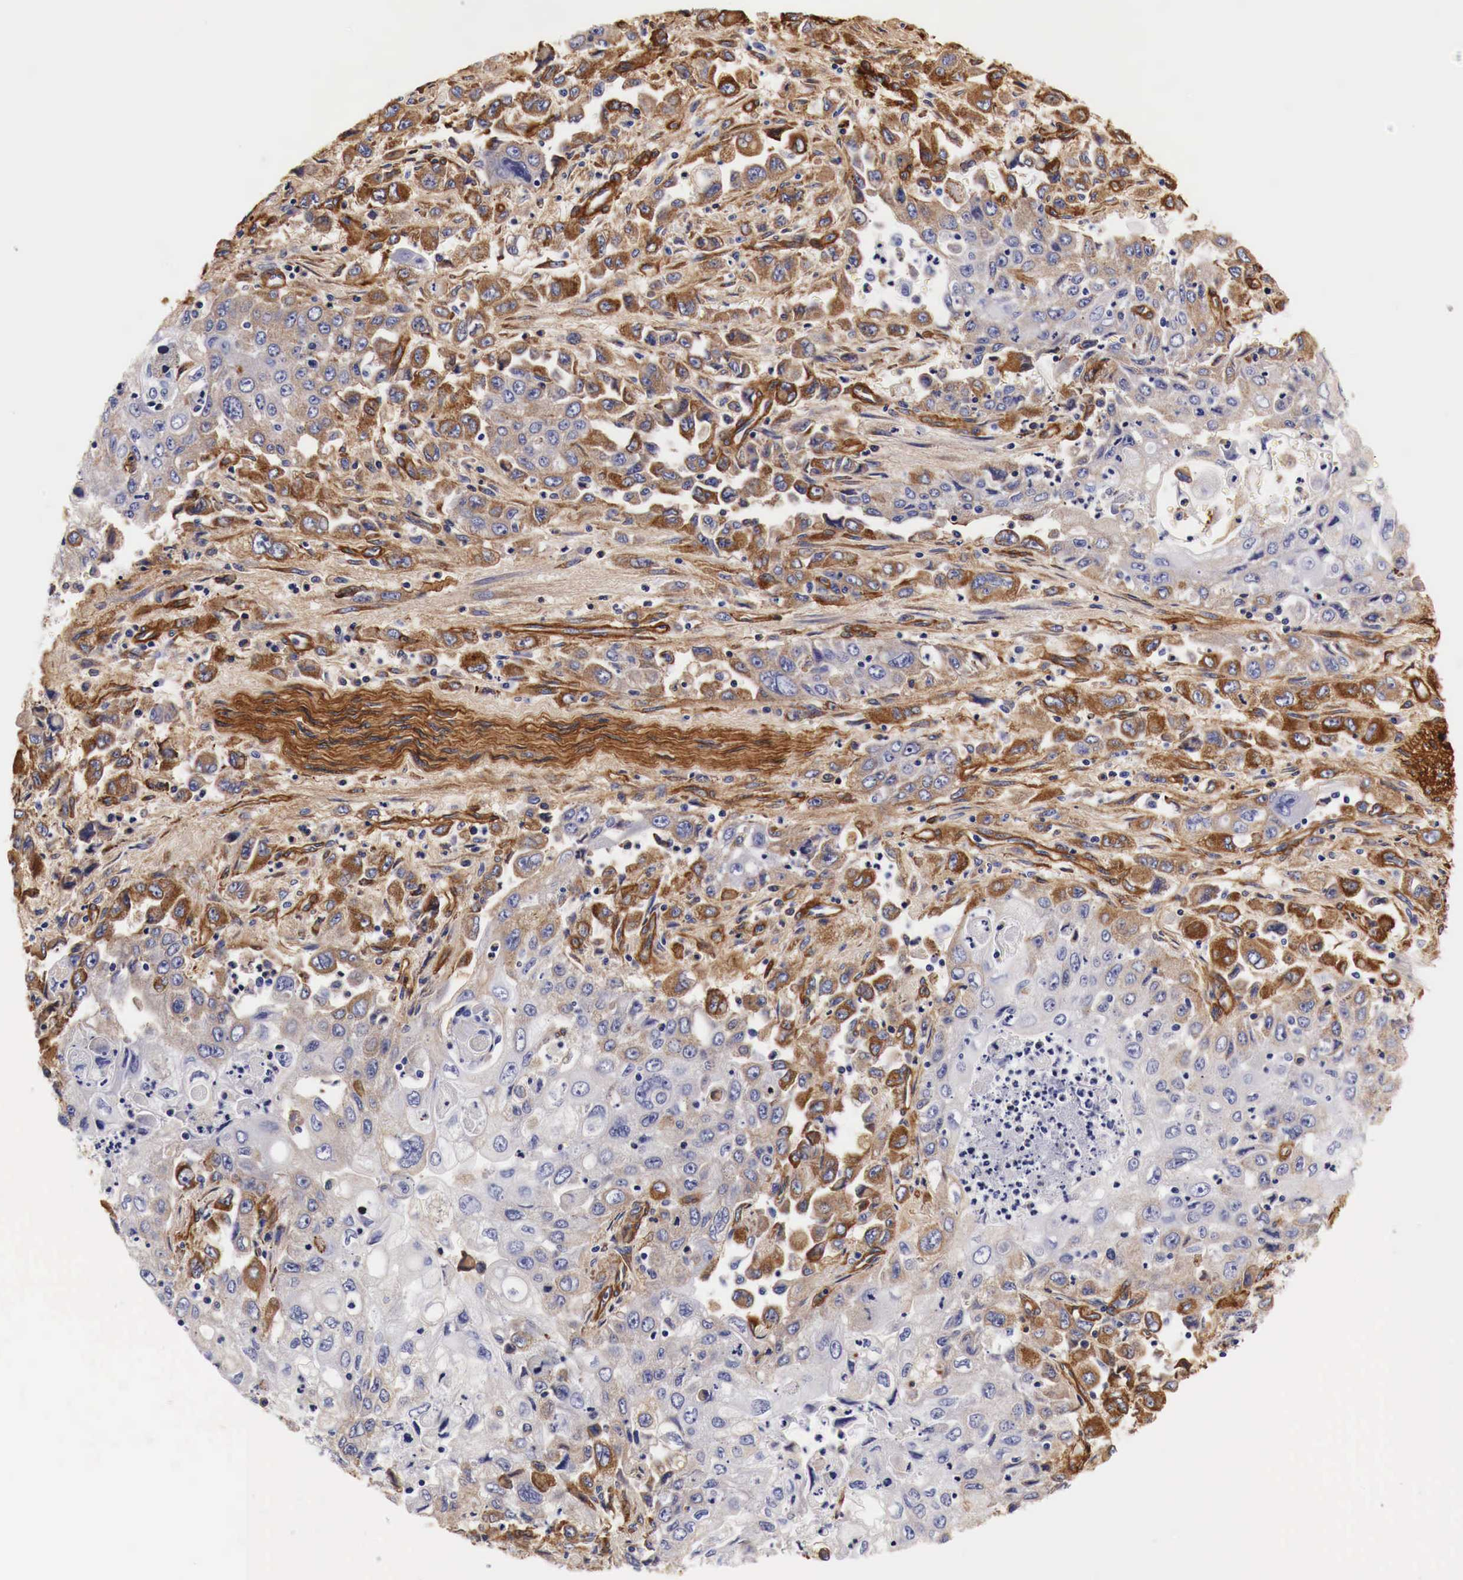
{"staining": {"intensity": "moderate", "quantity": "25%-75%", "location": "cytoplasmic/membranous"}, "tissue": "pancreatic cancer", "cell_type": "Tumor cells", "image_type": "cancer", "snomed": [{"axis": "morphology", "description": "Adenocarcinoma, NOS"}, {"axis": "topography", "description": "Pancreas"}], "caption": "Moderate cytoplasmic/membranous protein positivity is identified in approximately 25%-75% of tumor cells in adenocarcinoma (pancreatic).", "gene": "LAMB2", "patient": {"sex": "male", "age": 70}}